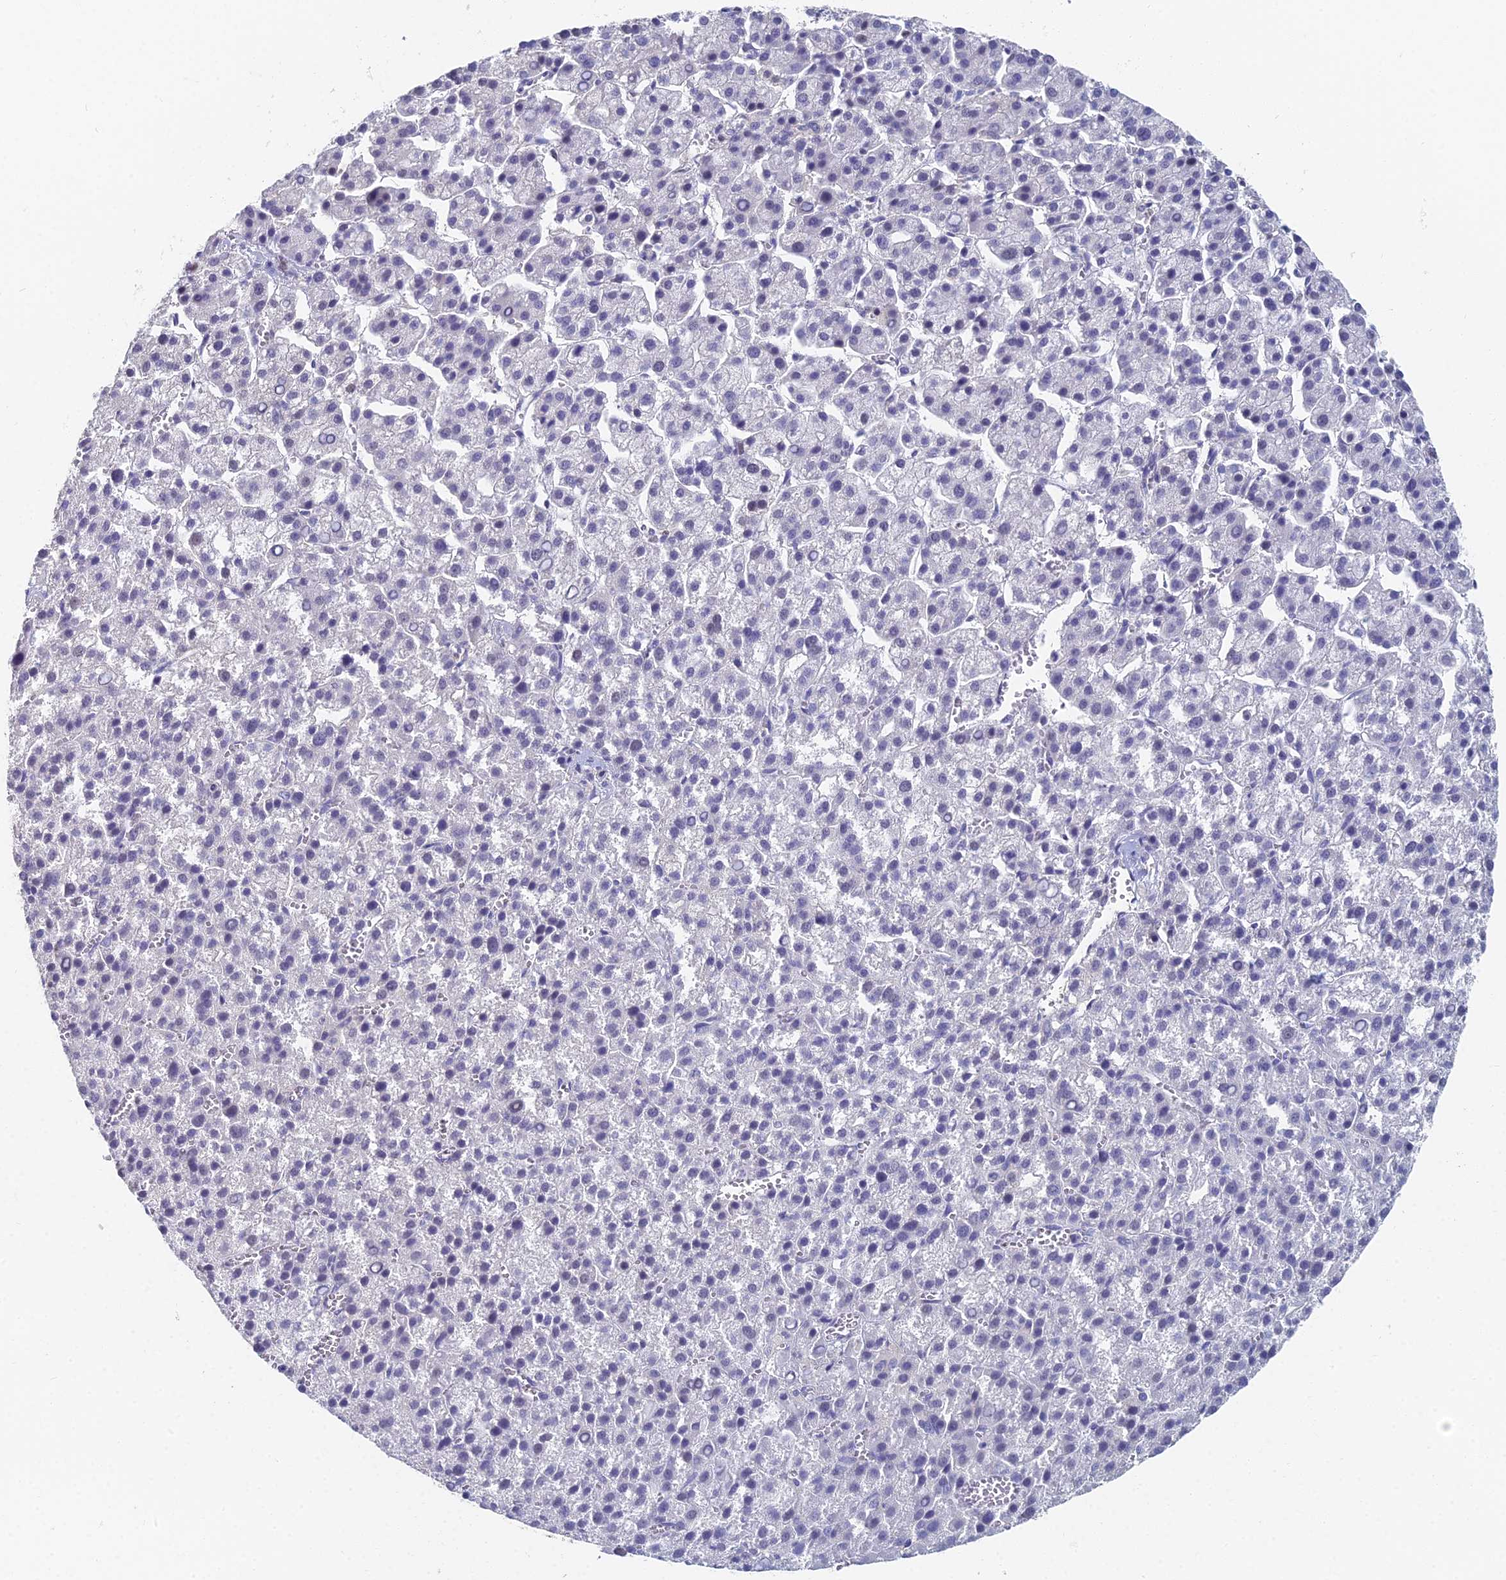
{"staining": {"intensity": "negative", "quantity": "none", "location": "none"}, "tissue": "liver cancer", "cell_type": "Tumor cells", "image_type": "cancer", "snomed": [{"axis": "morphology", "description": "Carcinoma, Hepatocellular, NOS"}, {"axis": "topography", "description": "Liver"}], "caption": "Immunohistochemistry (IHC) of liver cancer demonstrates no expression in tumor cells.", "gene": "MCM2", "patient": {"sex": "female", "age": 58}}